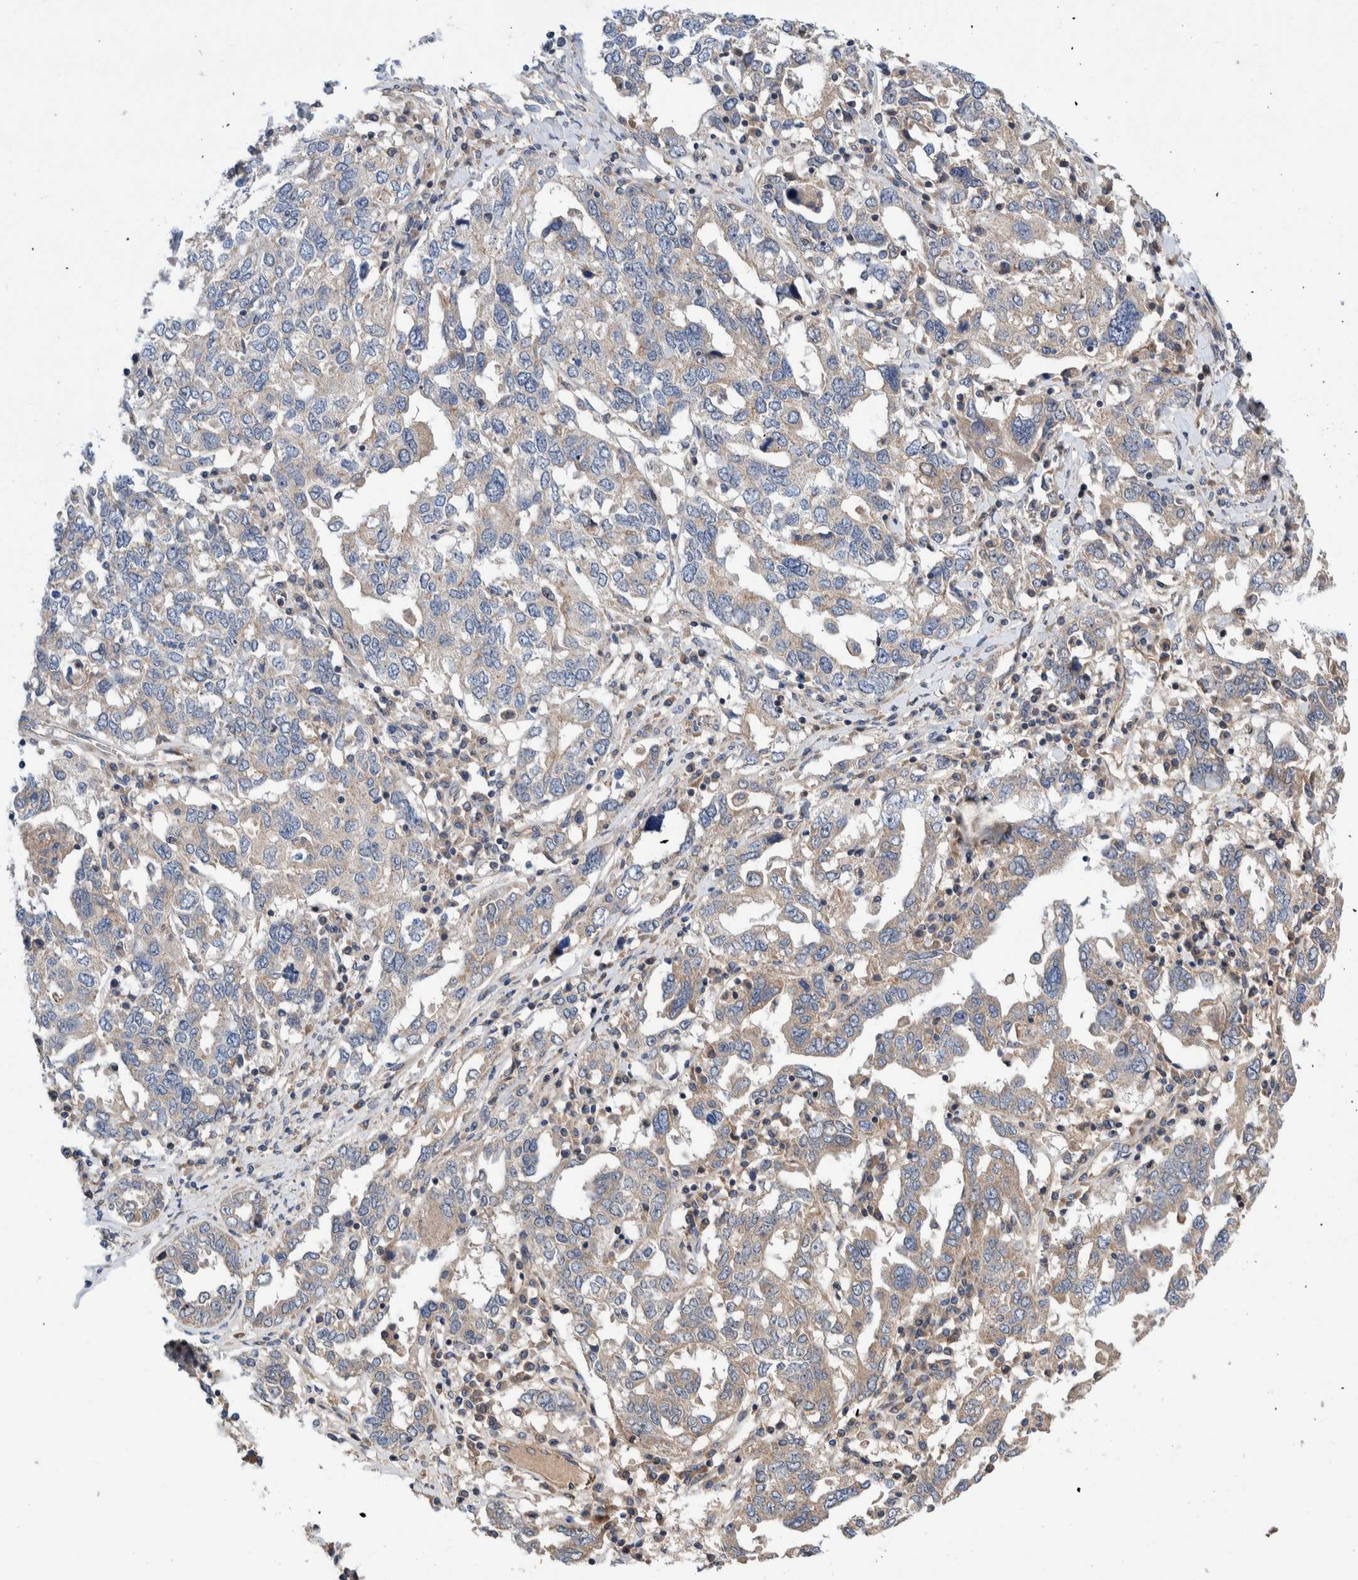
{"staining": {"intensity": "weak", "quantity": "<25%", "location": "cytoplasmic/membranous"}, "tissue": "ovarian cancer", "cell_type": "Tumor cells", "image_type": "cancer", "snomed": [{"axis": "morphology", "description": "Carcinoma, endometroid"}, {"axis": "topography", "description": "Ovary"}], "caption": "Human endometroid carcinoma (ovarian) stained for a protein using IHC shows no staining in tumor cells.", "gene": "PIK3R6", "patient": {"sex": "female", "age": 62}}